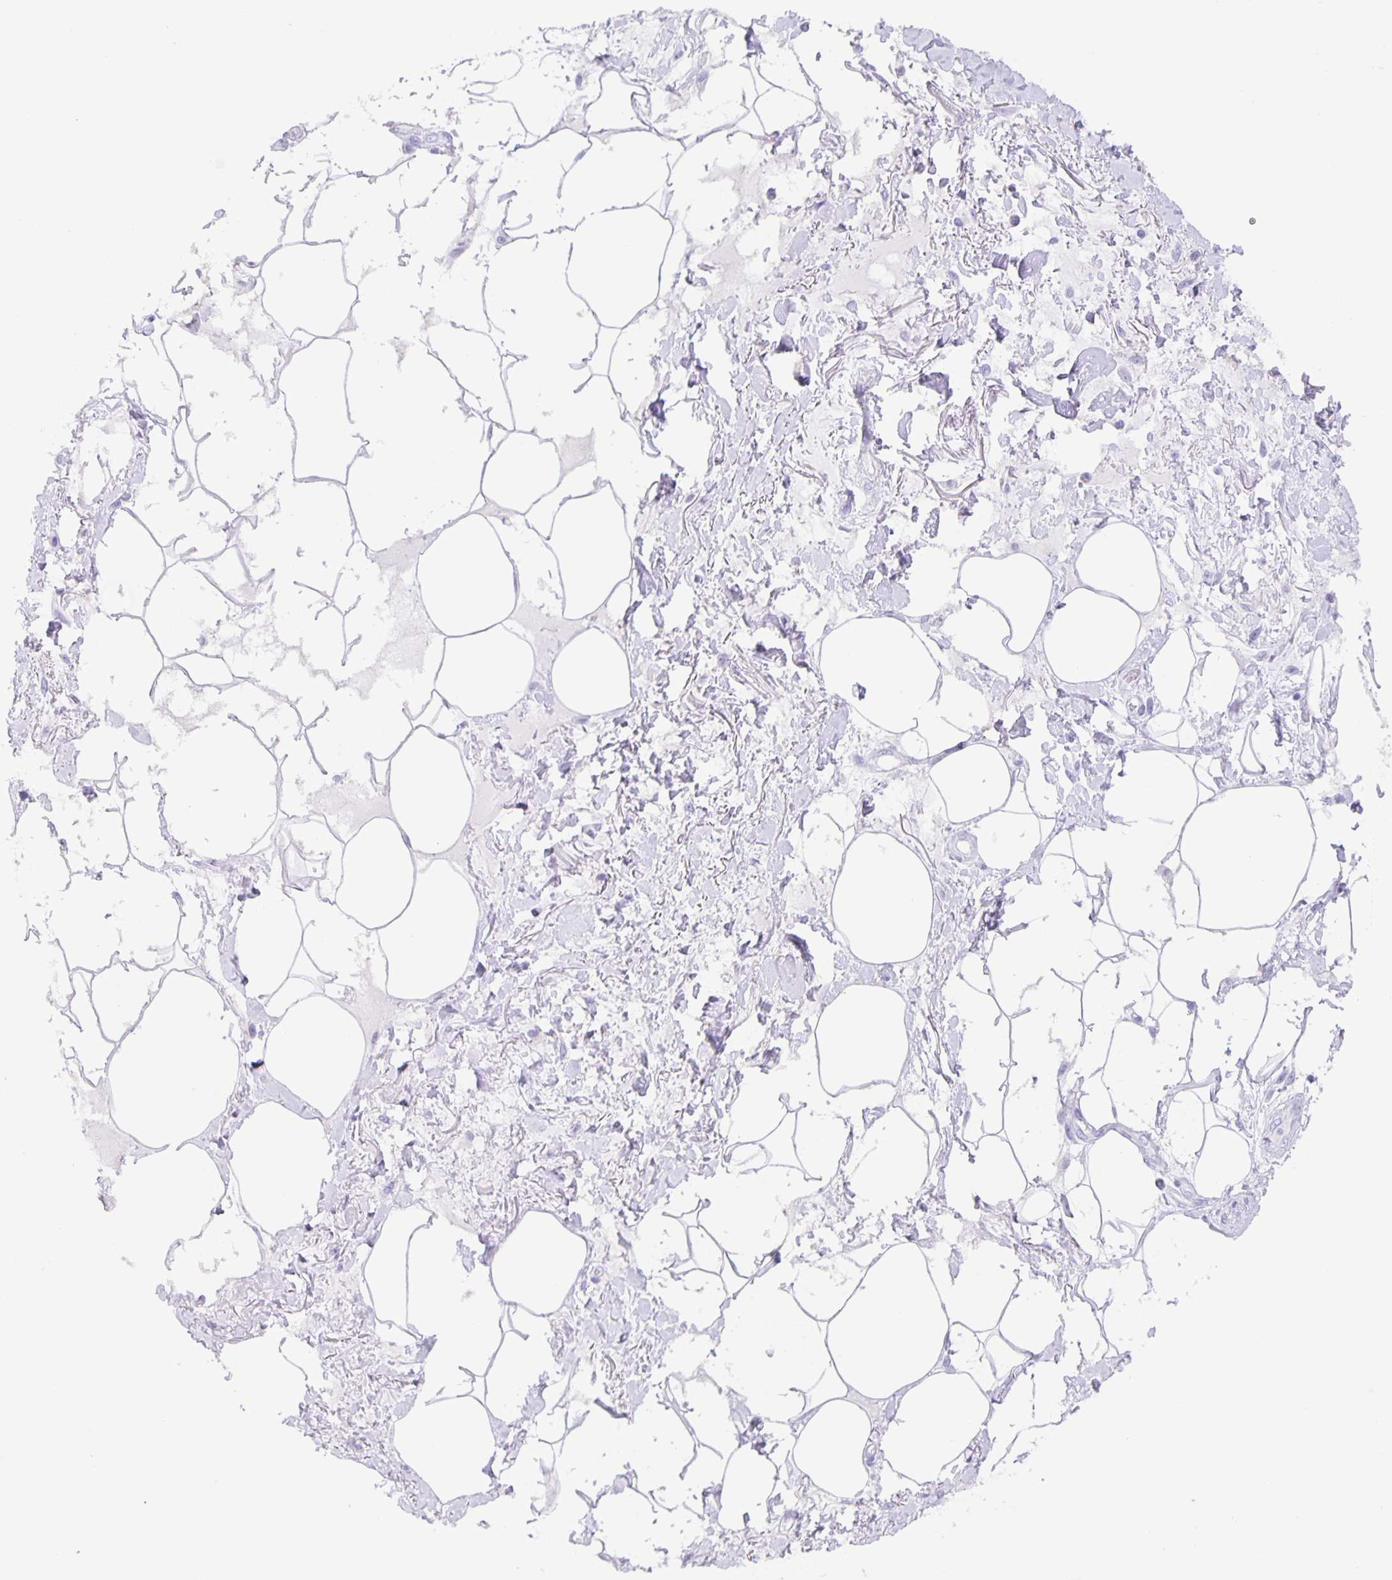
{"staining": {"intensity": "negative", "quantity": "none", "location": "none"}, "tissue": "adipose tissue", "cell_type": "Adipocytes", "image_type": "normal", "snomed": [{"axis": "morphology", "description": "Normal tissue, NOS"}, {"axis": "topography", "description": "Vagina"}, {"axis": "topography", "description": "Peripheral nerve tissue"}], "caption": "High power microscopy histopathology image of an immunohistochemistry histopathology image of unremarkable adipose tissue, revealing no significant expression in adipocytes.", "gene": "GUCA2A", "patient": {"sex": "female", "age": 71}}